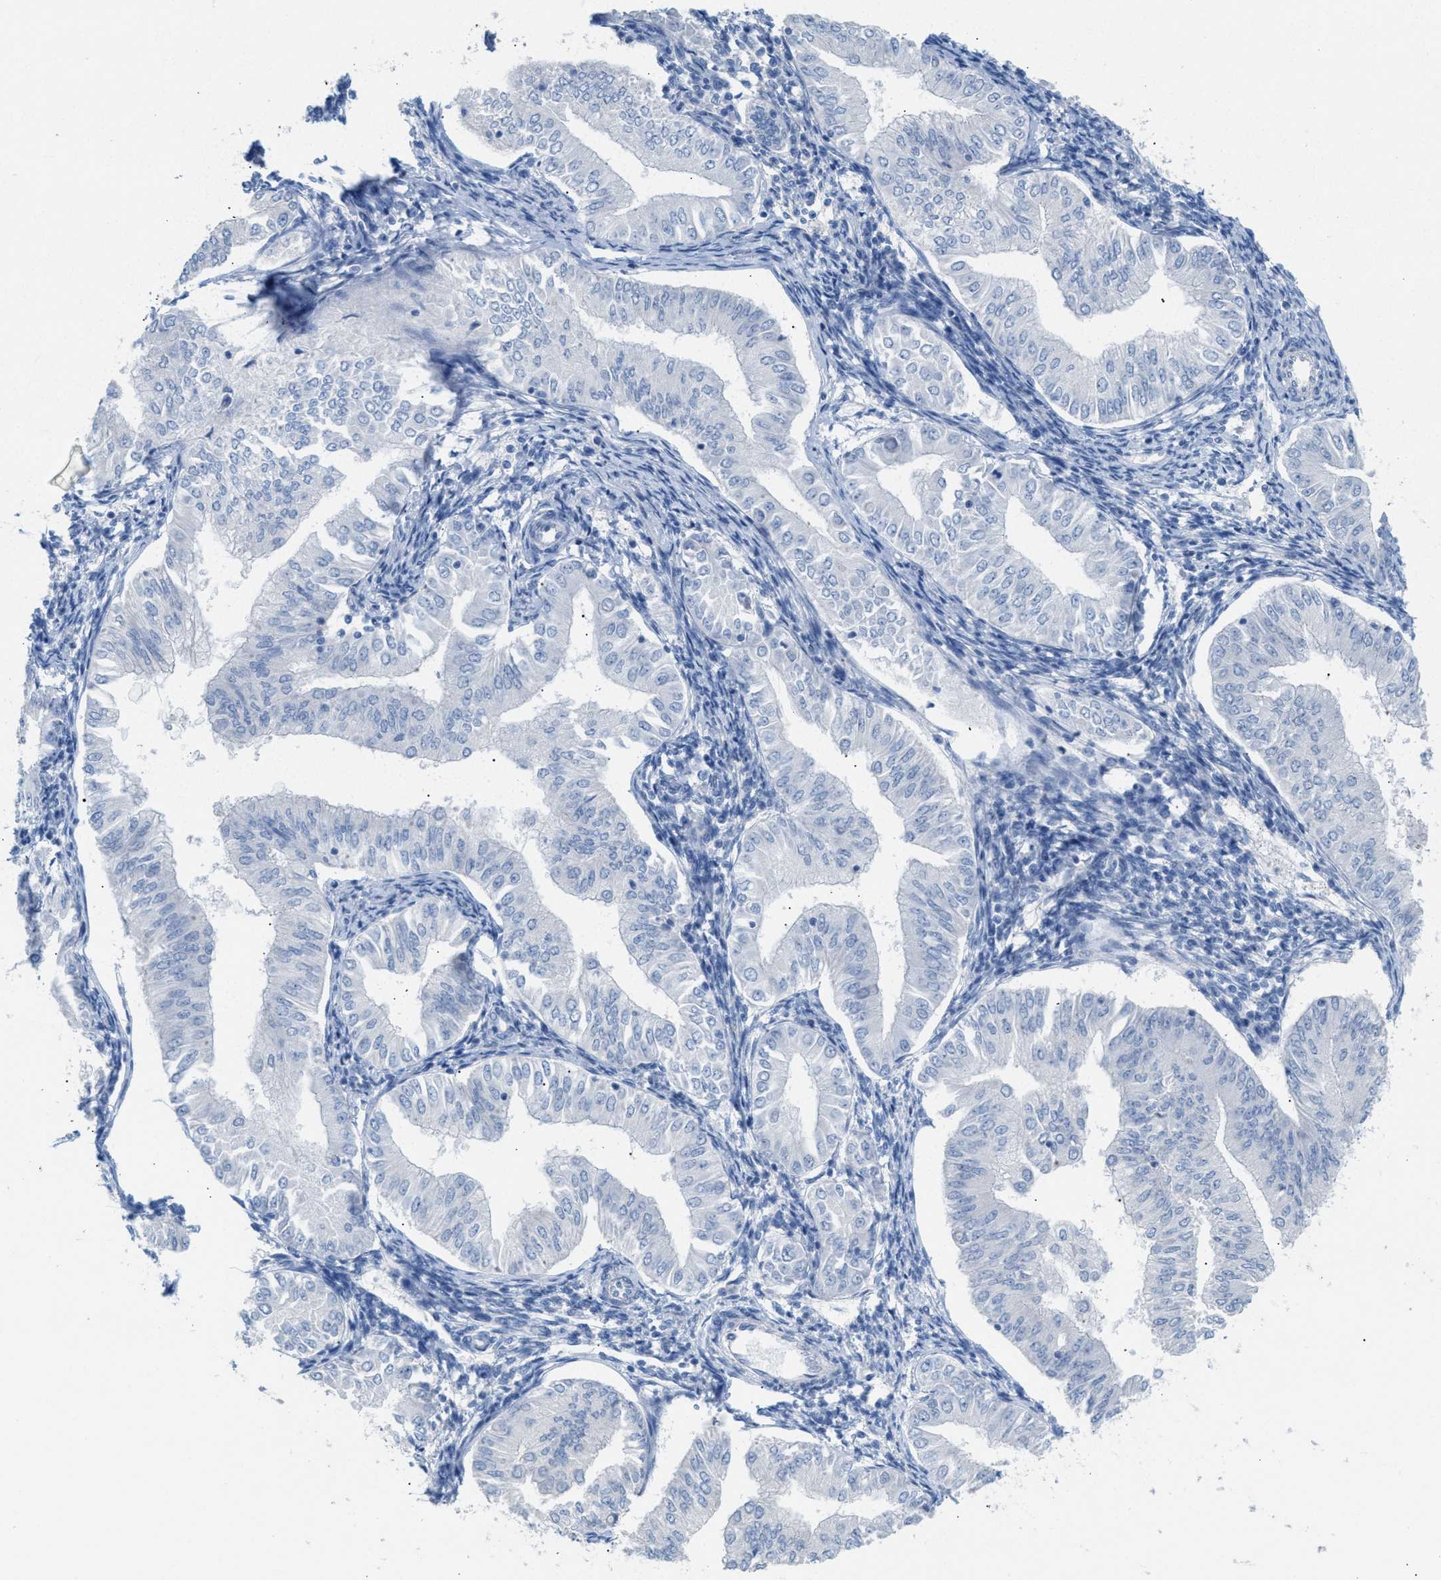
{"staining": {"intensity": "negative", "quantity": "none", "location": "none"}, "tissue": "endometrial cancer", "cell_type": "Tumor cells", "image_type": "cancer", "snomed": [{"axis": "morphology", "description": "Normal tissue, NOS"}, {"axis": "morphology", "description": "Adenocarcinoma, NOS"}, {"axis": "topography", "description": "Endometrium"}], "caption": "A high-resolution photomicrograph shows immunohistochemistry staining of adenocarcinoma (endometrial), which exhibits no significant expression in tumor cells.", "gene": "MPP3", "patient": {"sex": "female", "age": 53}}